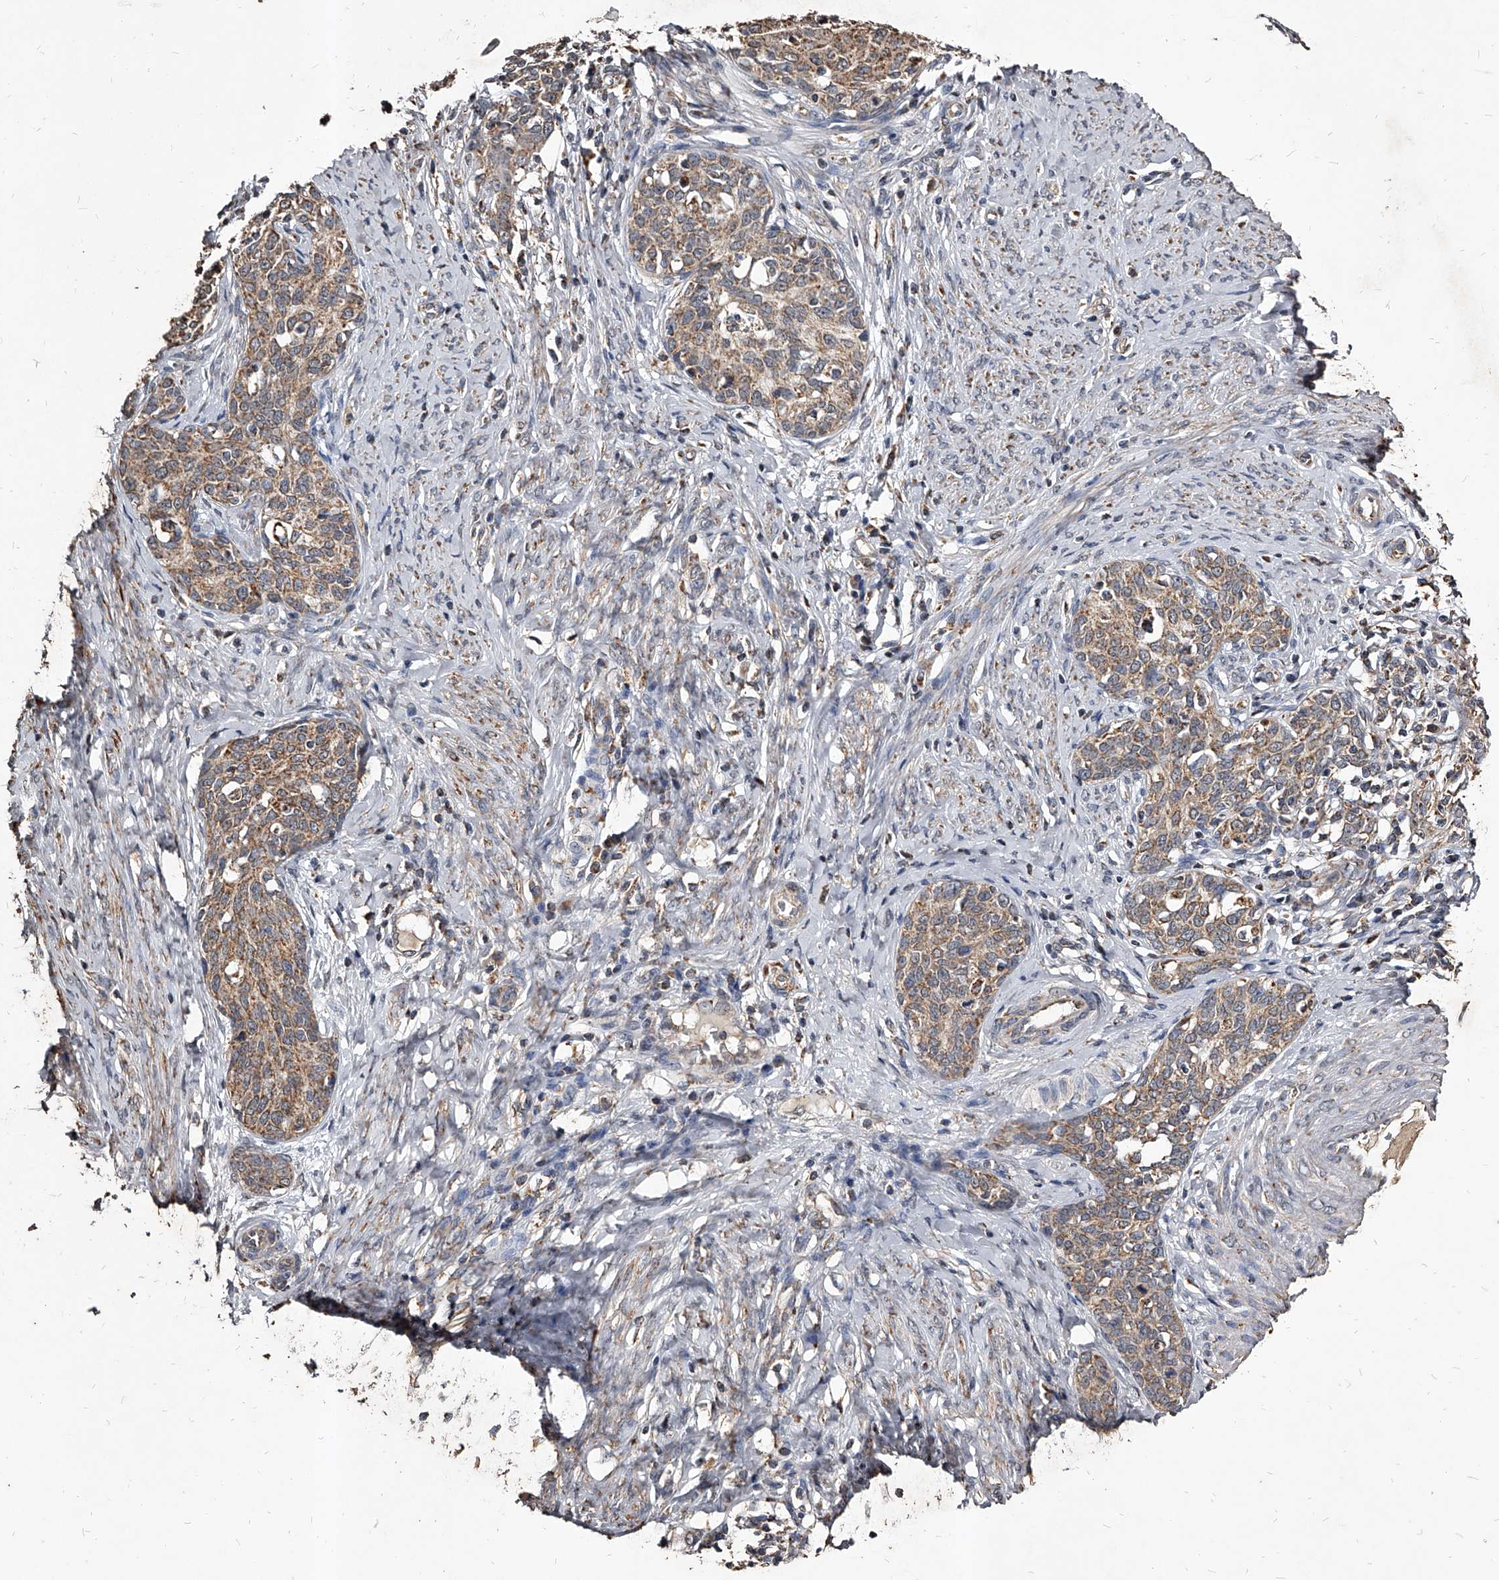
{"staining": {"intensity": "moderate", "quantity": ">75%", "location": "cytoplasmic/membranous"}, "tissue": "cervical cancer", "cell_type": "Tumor cells", "image_type": "cancer", "snomed": [{"axis": "morphology", "description": "Squamous cell carcinoma, NOS"}, {"axis": "morphology", "description": "Adenocarcinoma, NOS"}, {"axis": "topography", "description": "Cervix"}], "caption": "The micrograph exhibits a brown stain indicating the presence of a protein in the cytoplasmic/membranous of tumor cells in cervical cancer (squamous cell carcinoma). (DAB (3,3'-diaminobenzidine) = brown stain, brightfield microscopy at high magnification).", "gene": "GPR183", "patient": {"sex": "female", "age": 52}}